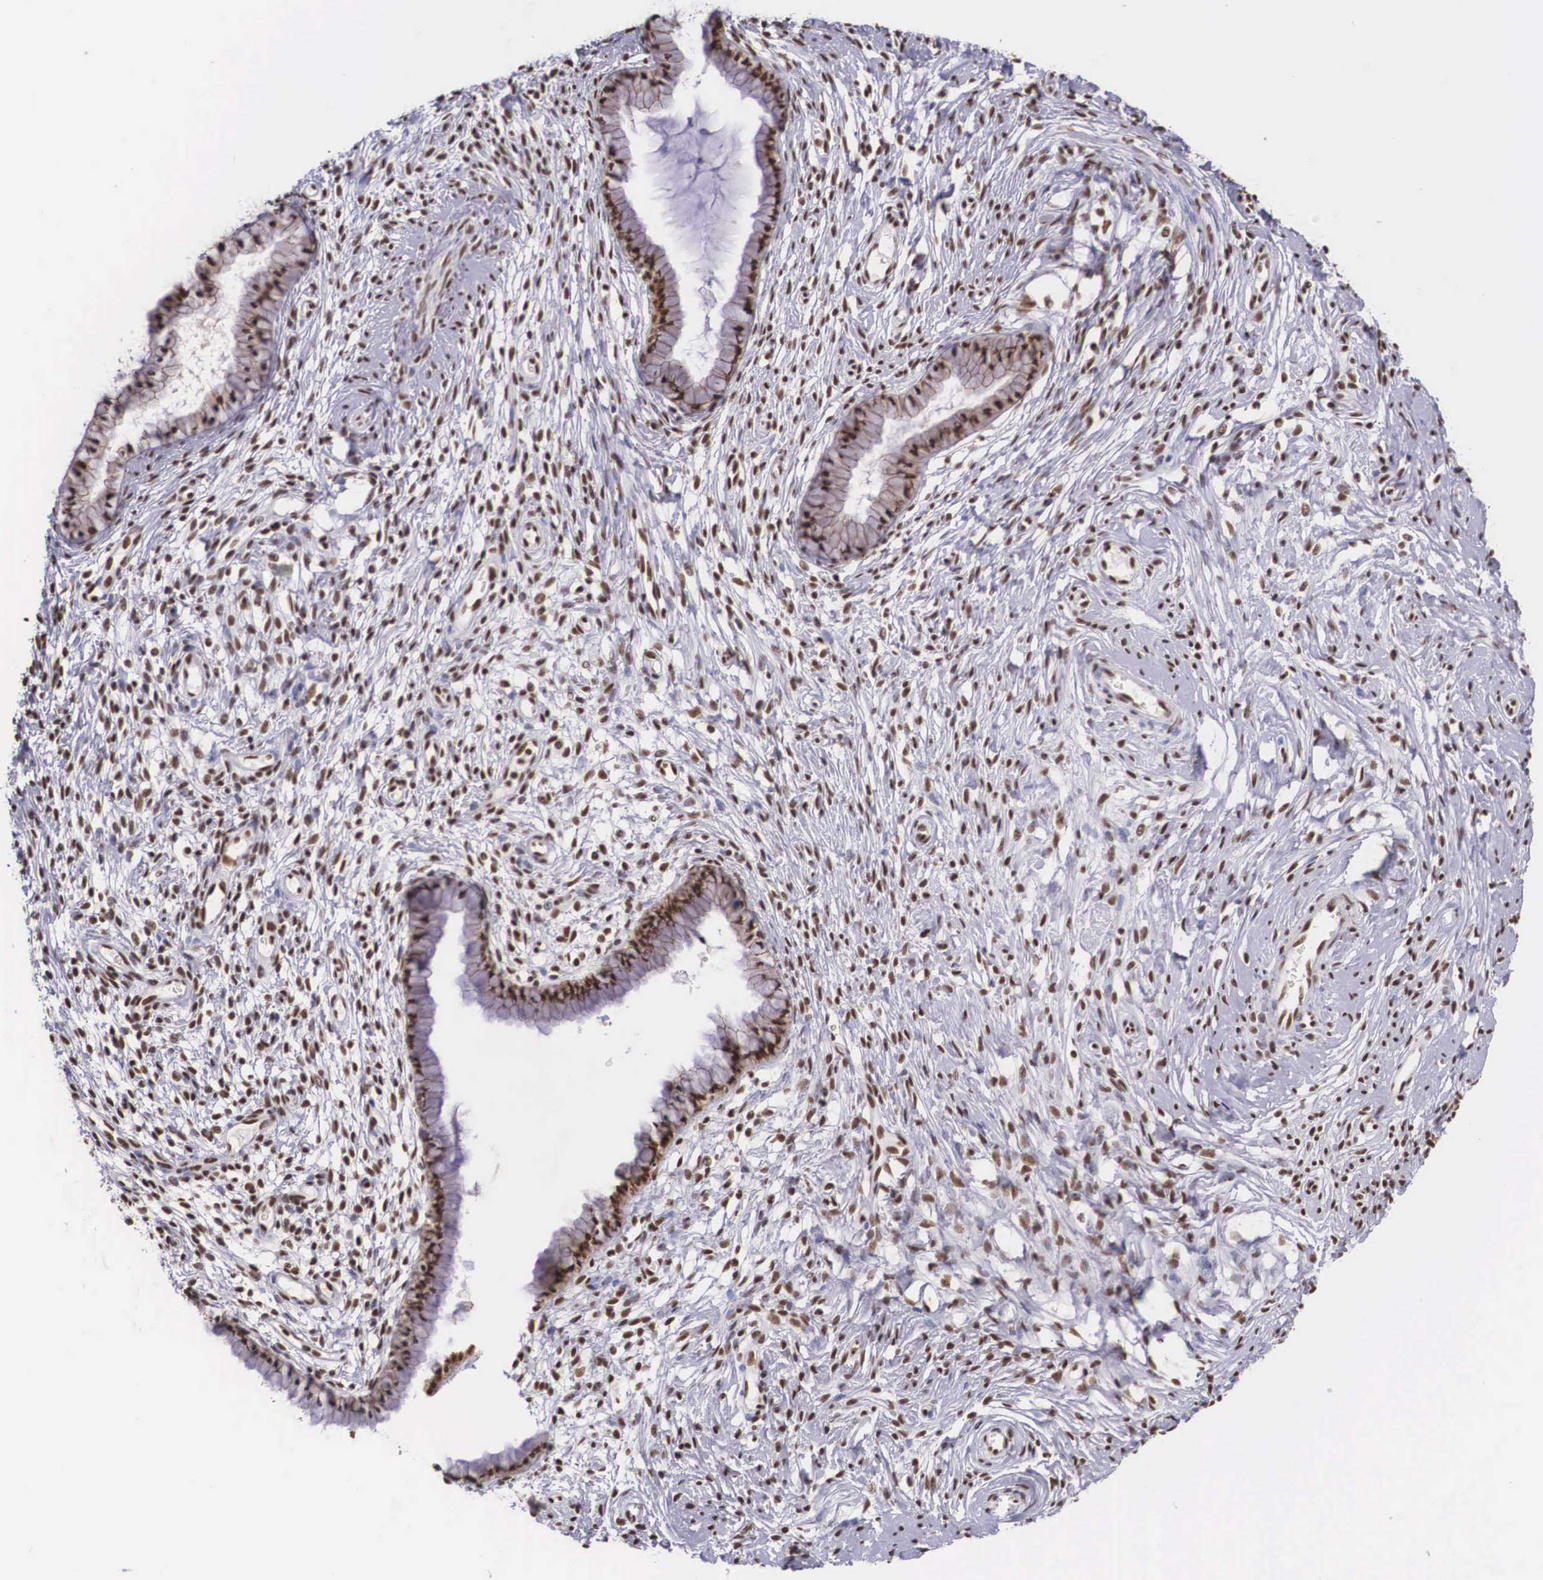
{"staining": {"intensity": "strong", "quantity": ">75%", "location": "nuclear"}, "tissue": "cervix", "cell_type": "Glandular cells", "image_type": "normal", "snomed": [{"axis": "morphology", "description": "Normal tissue, NOS"}, {"axis": "topography", "description": "Cervix"}], "caption": "Brown immunohistochemical staining in benign cervix exhibits strong nuclear expression in about >75% of glandular cells. (DAB = brown stain, brightfield microscopy at high magnification).", "gene": "POLR2F", "patient": {"sex": "female", "age": 70}}